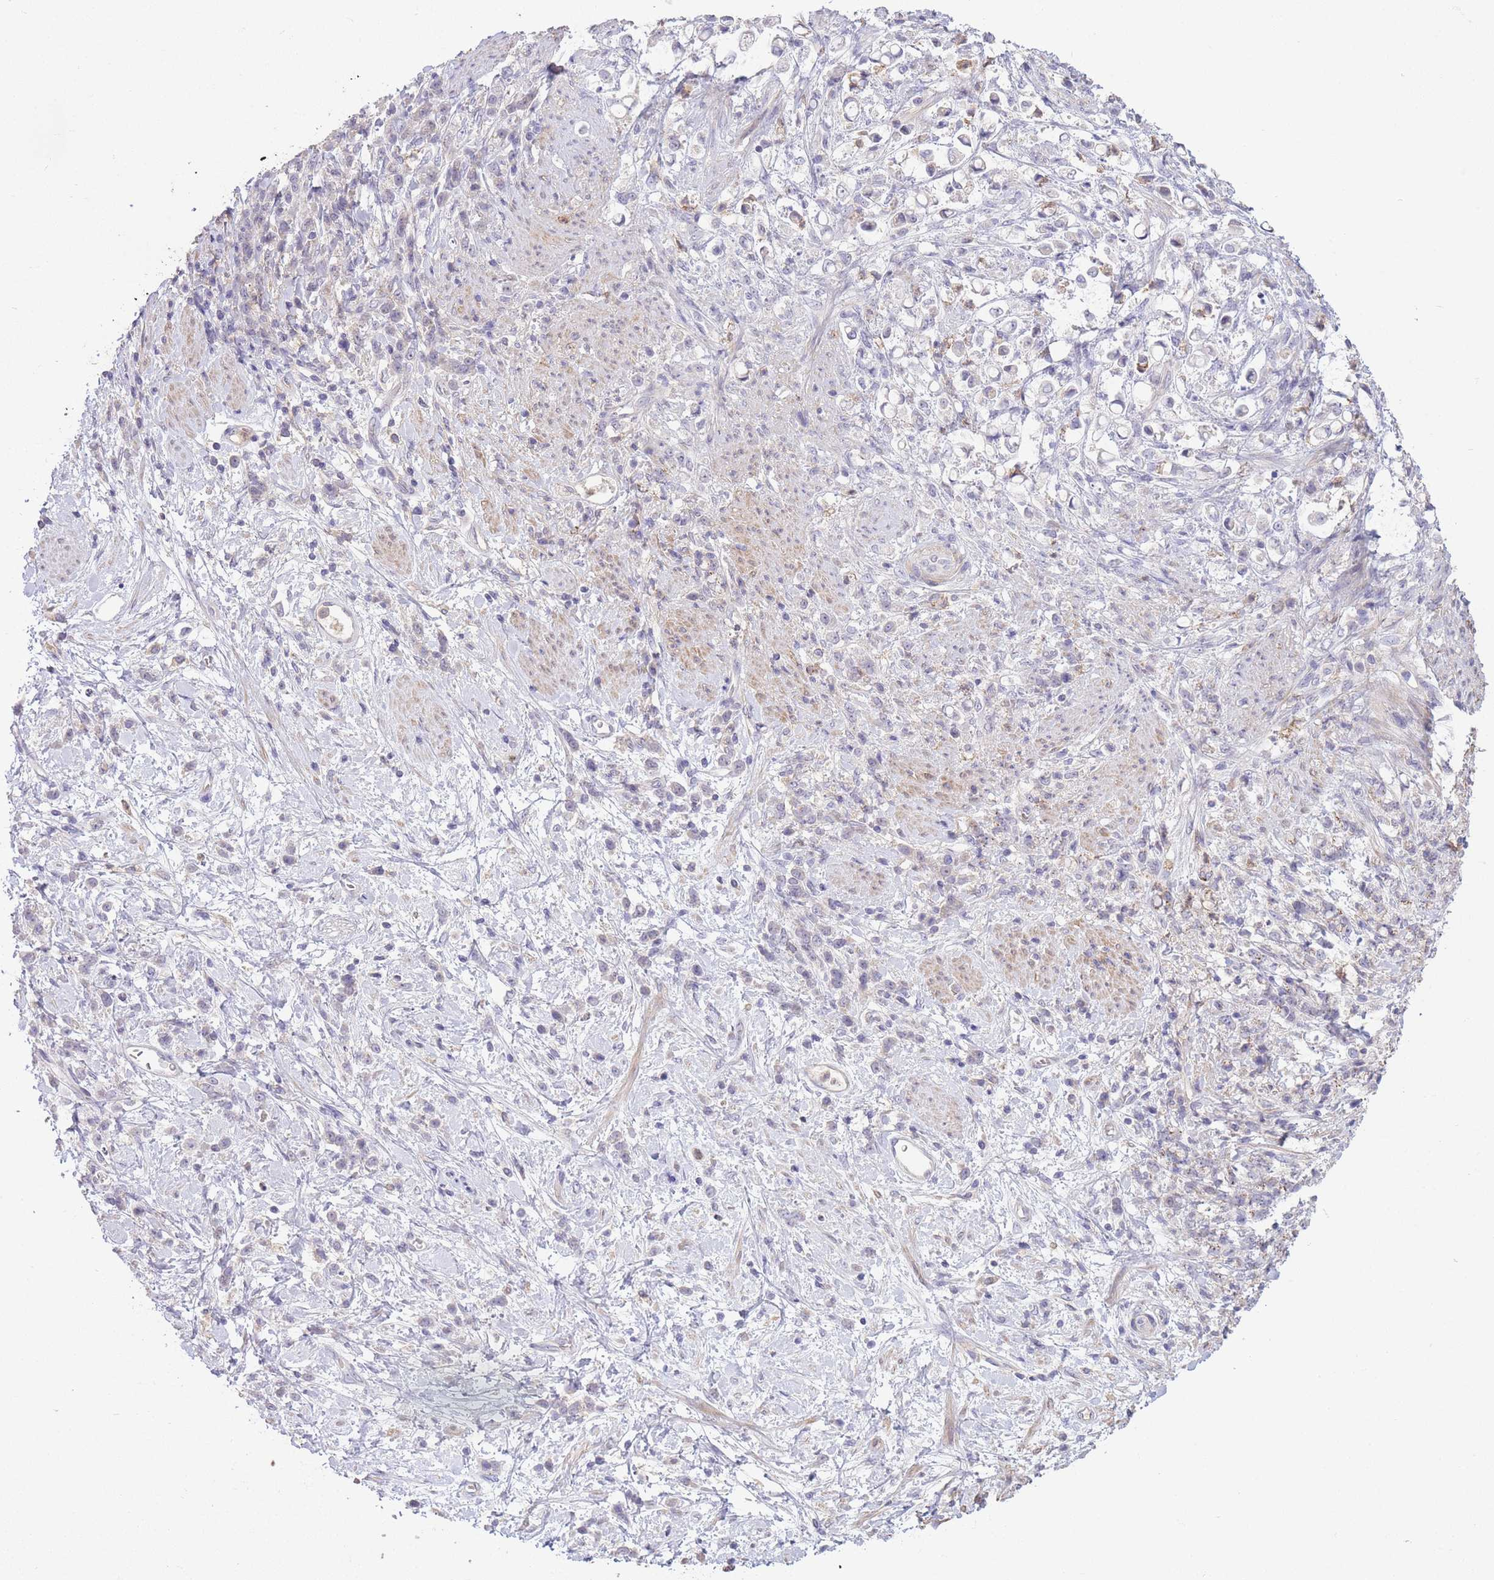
{"staining": {"intensity": "negative", "quantity": "none", "location": "none"}, "tissue": "stomach cancer", "cell_type": "Tumor cells", "image_type": "cancer", "snomed": [{"axis": "morphology", "description": "Adenocarcinoma, NOS"}, {"axis": "topography", "description": "Stomach"}], "caption": "High power microscopy image of an immunohistochemistry micrograph of adenocarcinoma (stomach), revealing no significant staining in tumor cells.", "gene": "ZNF304", "patient": {"sex": "female", "age": 60}}